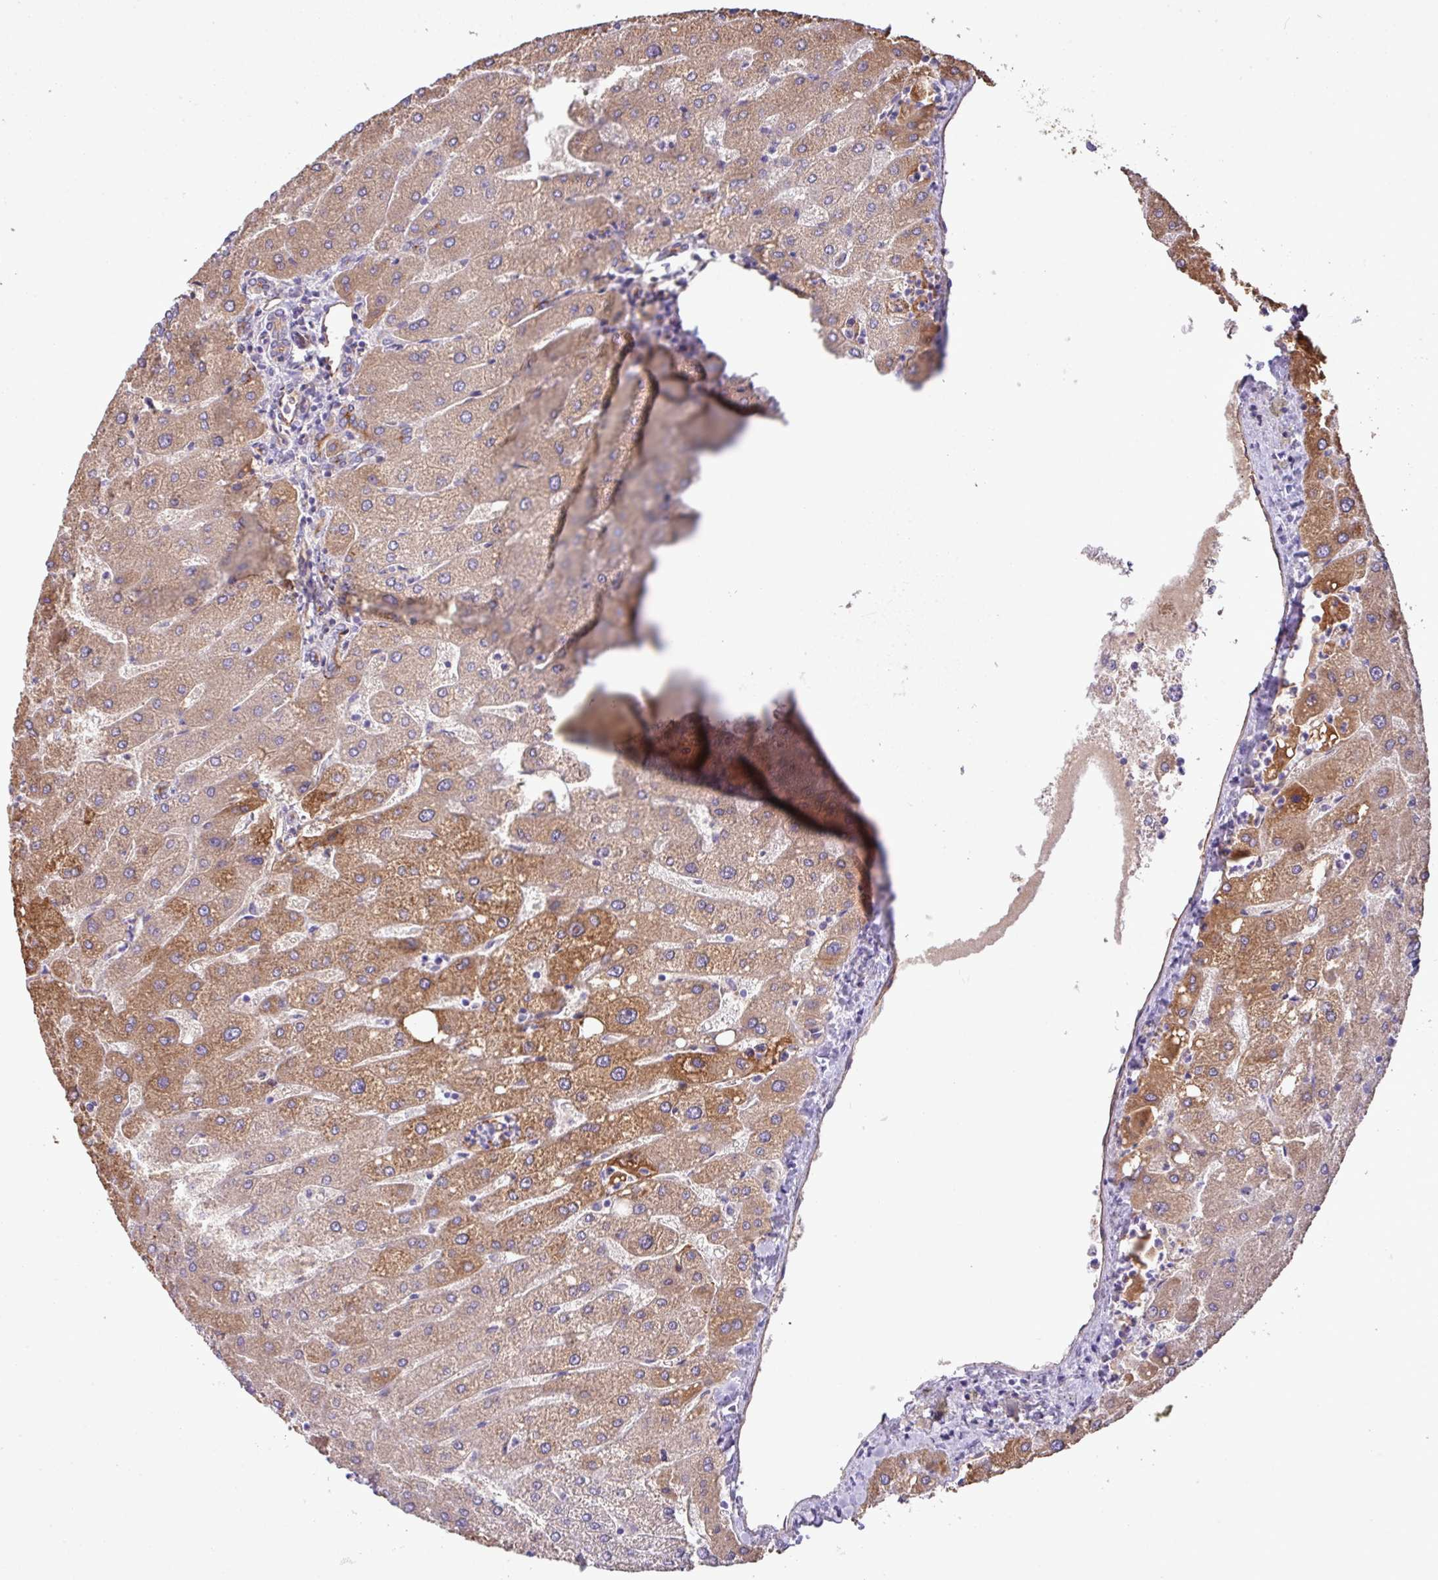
{"staining": {"intensity": "weak", "quantity": ">75%", "location": "cytoplasmic/membranous"}, "tissue": "liver", "cell_type": "Cholangiocytes", "image_type": "normal", "snomed": [{"axis": "morphology", "description": "Normal tissue, NOS"}, {"axis": "topography", "description": "Liver"}], "caption": "Weak cytoplasmic/membranous protein staining is appreciated in about >75% of cholangiocytes in liver. (Stains: DAB in brown, nuclei in blue, Microscopy: brightfield microscopy at high magnification).", "gene": "LRRC53", "patient": {"sex": "male", "age": 67}}